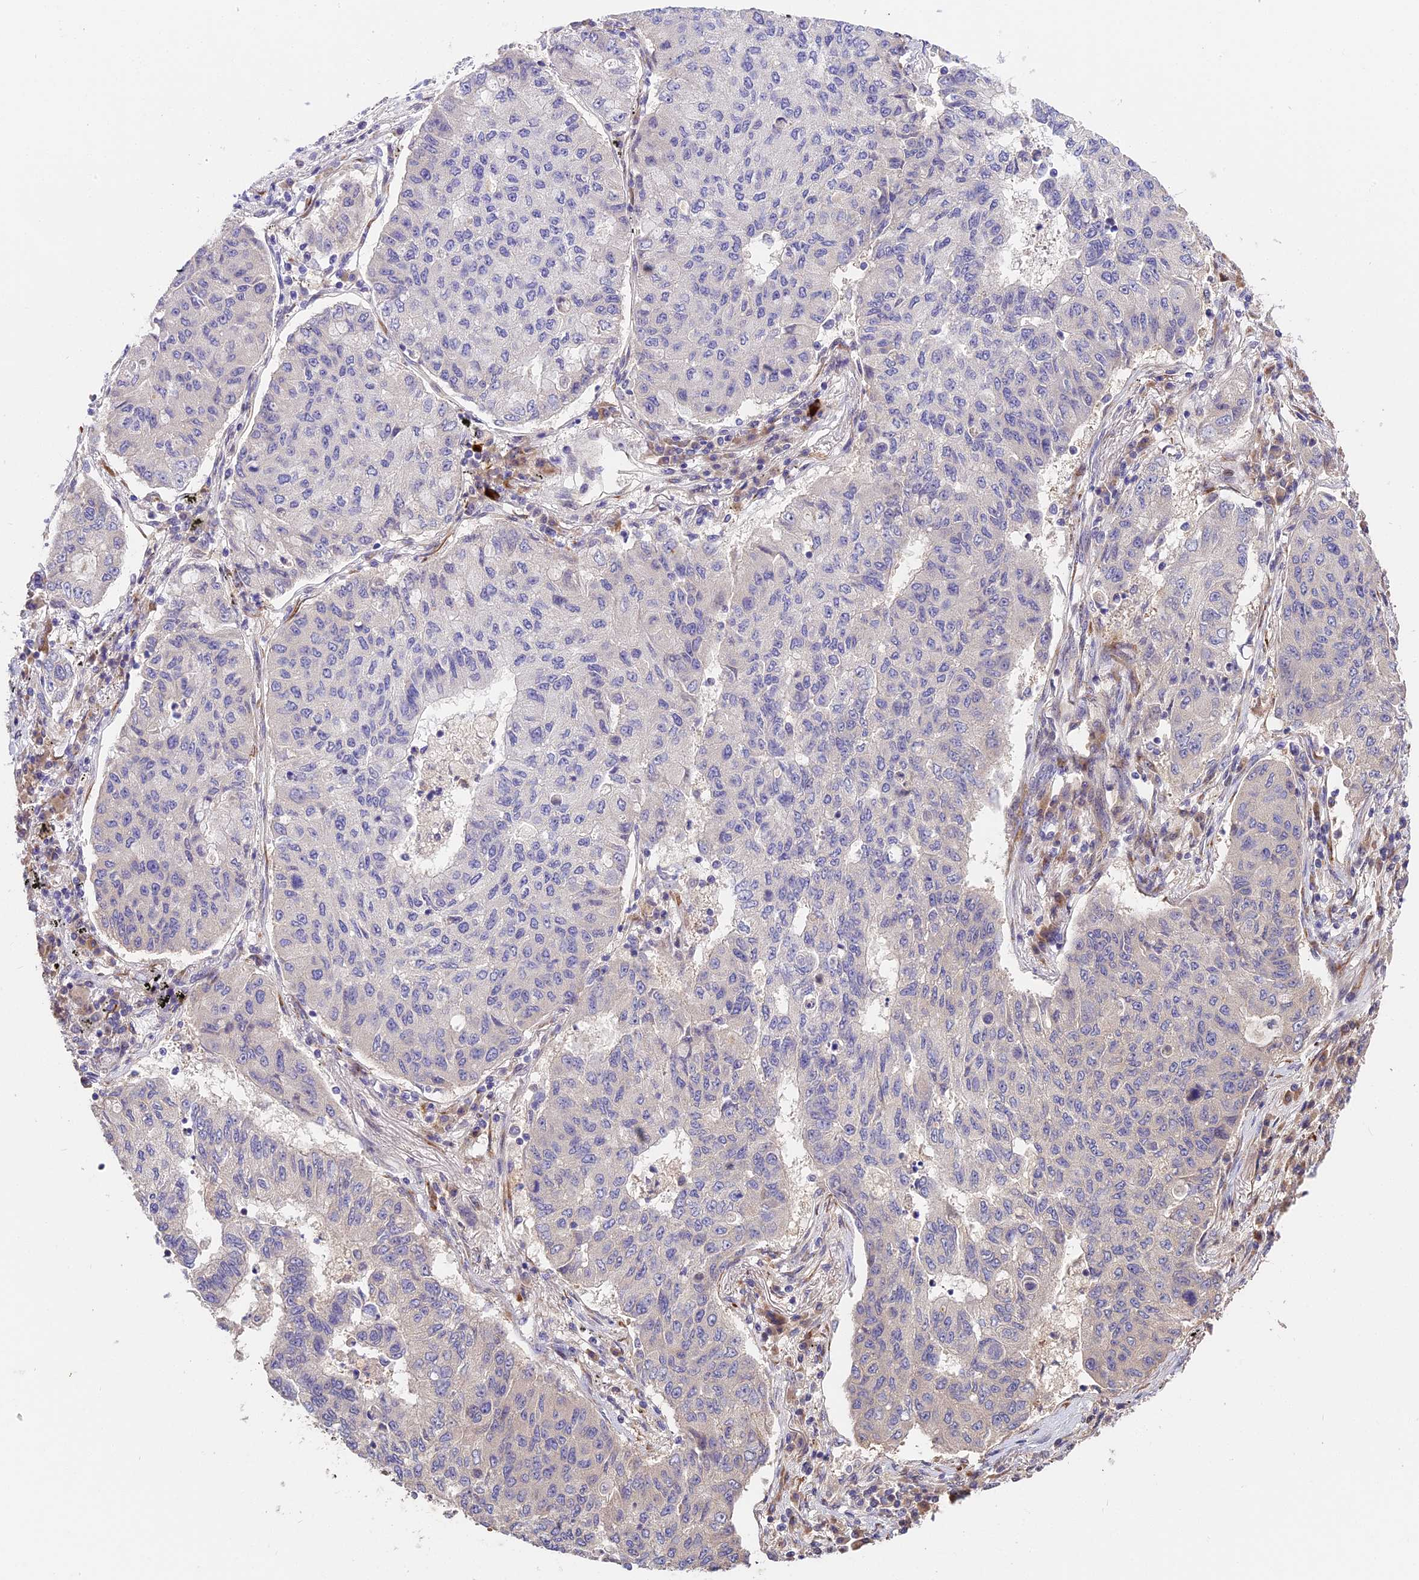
{"staining": {"intensity": "negative", "quantity": "none", "location": "none"}, "tissue": "lung cancer", "cell_type": "Tumor cells", "image_type": "cancer", "snomed": [{"axis": "morphology", "description": "Squamous cell carcinoma, NOS"}, {"axis": "topography", "description": "Lung"}], "caption": "Immunohistochemistry micrograph of human squamous cell carcinoma (lung) stained for a protein (brown), which reveals no expression in tumor cells.", "gene": "BSCL2", "patient": {"sex": "male", "age": 74}}